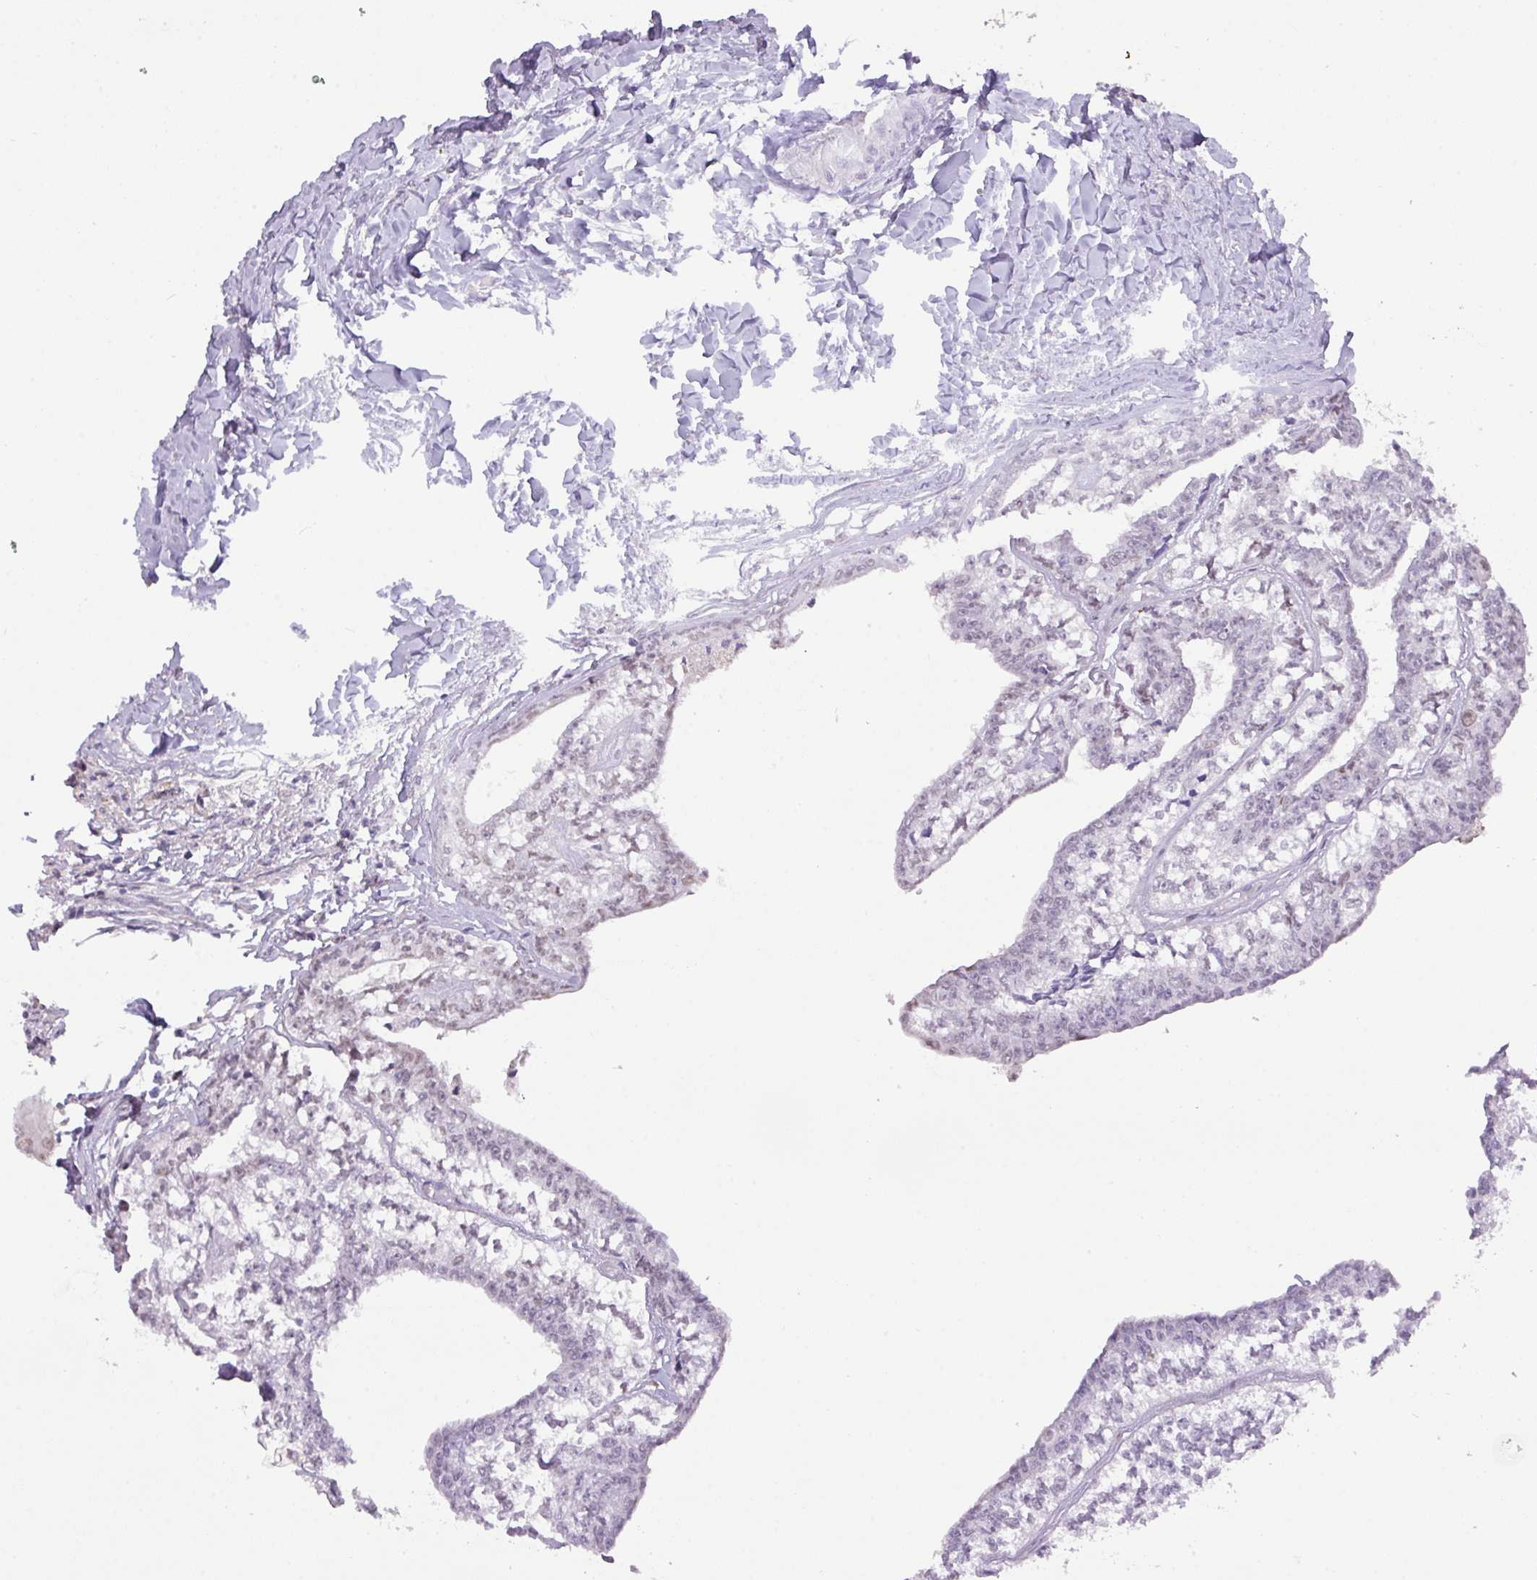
{"staining": {"intensity": "weak", "quantity": "<25%", "location": "nuclear"}, "tissue": "head and neck cancer", "cell_type": "Tumor cells", "image_type": "cancer", "snomed": [{"axis": "morphology", "description": "Adenocarcinoma, NOS"}, {"axis": "topography", "description": "Head-Neck"}], "caption": "Immunohistochemistry photomicrograph of neoplastic tissue: human head and neck cancer (adenocarcinoma) stained with DAB (3,3'-diaminobenzidine) exhibits no significant protein expression in tumor cells. The staining was performed using DAB to visualize the protein expression in brown, while the nuclei were stained in blue with hematoxylin (Magnification: 20x).", "gene": "ANKRD13B", "patient": {"sex": "female", "age": 73}}